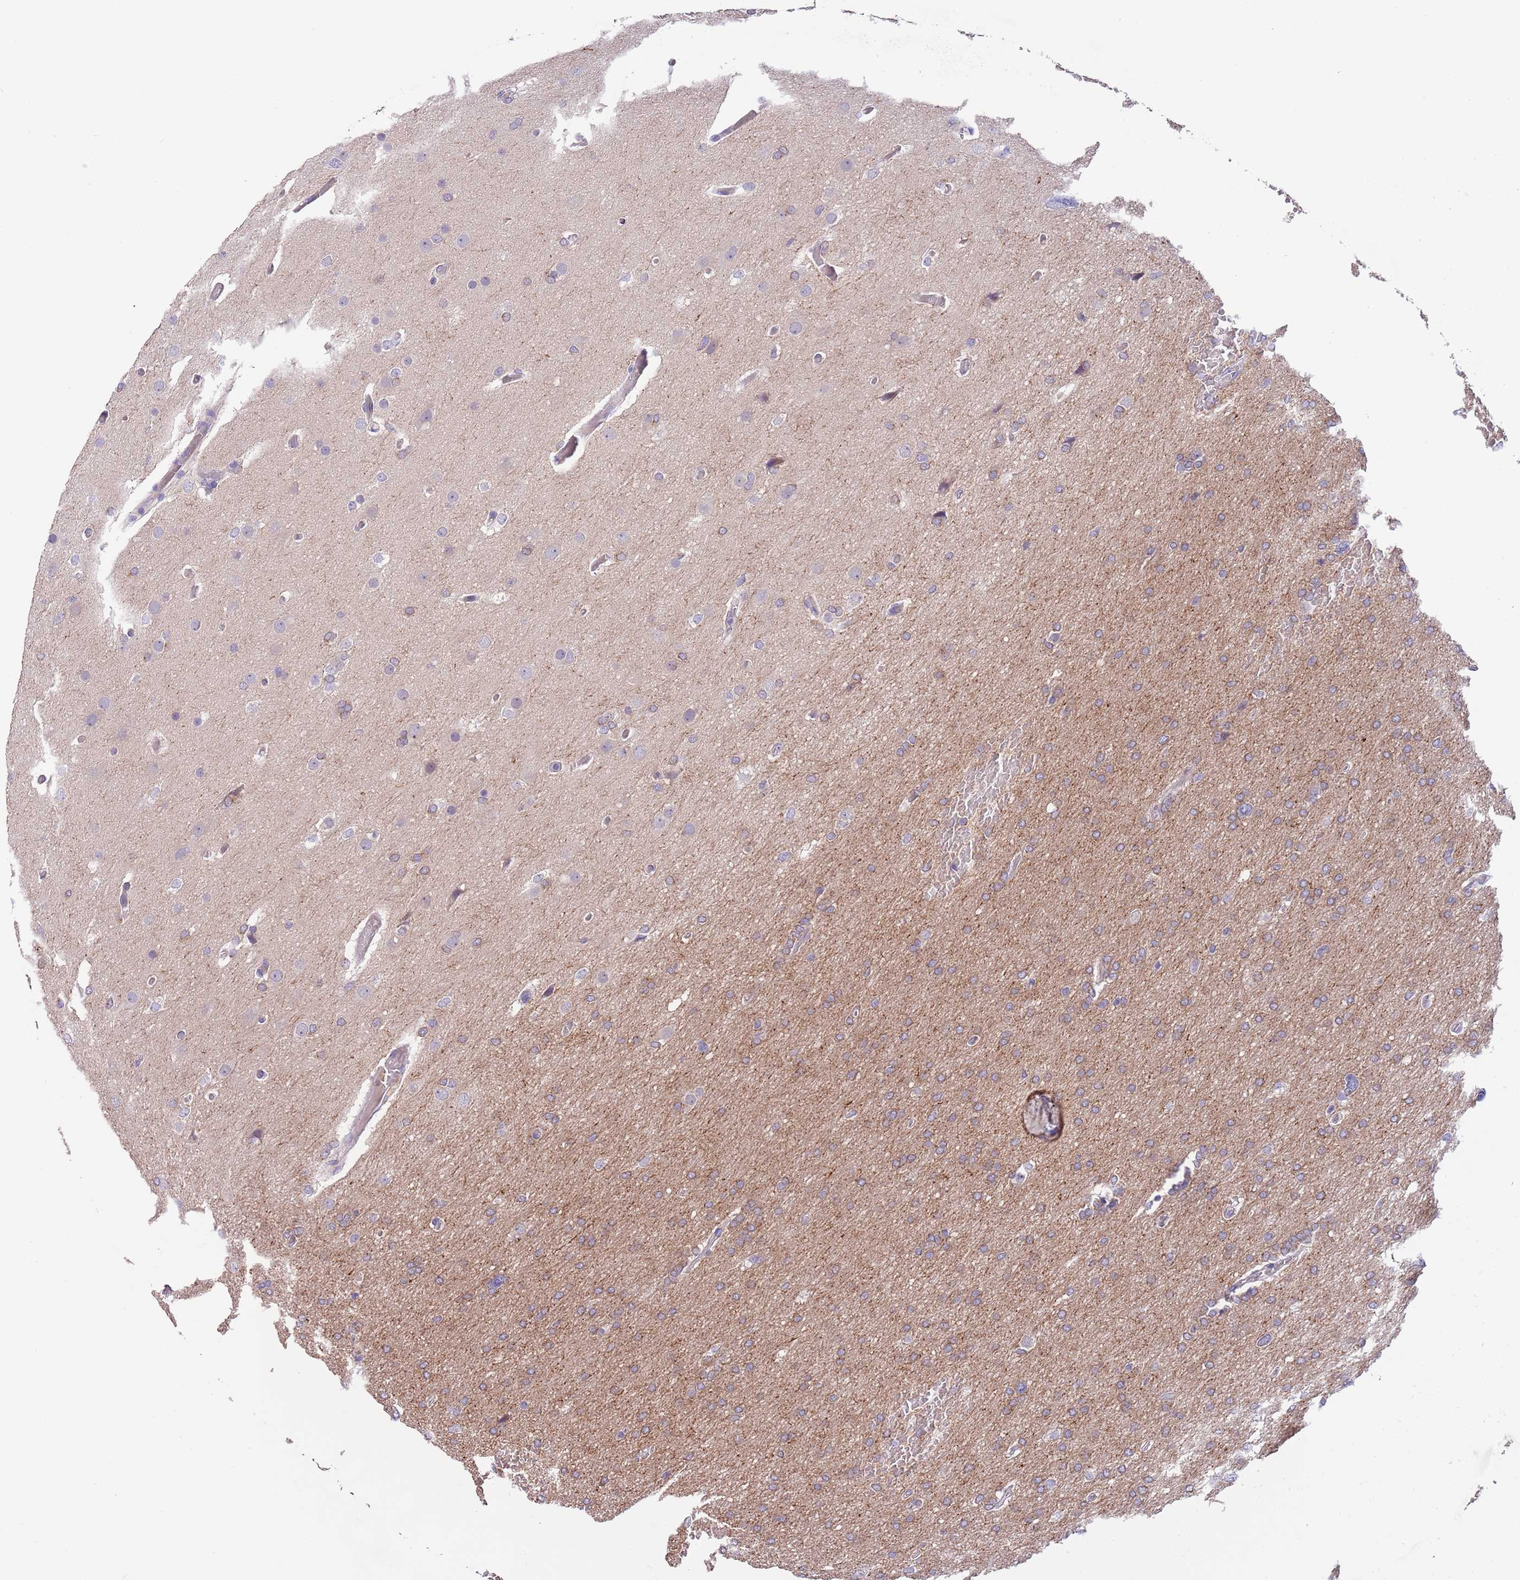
{"staining": {"intensity": "weak", "quantity": "<25%", "location": "cytoplasmic/membranous"}, "tissue": "glioma", "cell_type": "Tumor cells", "image_type": "cancer", "snomed": [{"axis": "morphology", "description": "Glioma, malignant, High grade"}, {"axis": "topography", "description": "Cerebral cortex"}], "caption": "Immunohistochemical staining of malignant glioma (high-grade) reveals no significant staining in tumor cells. The staining is performed using DAB (3,3'-diaminobenzidine) brown chromogen with nuclei counter-stained in using hematoxylin.", "gene": "ZNF658", "patient": {"sex": "female", "age": 36}}